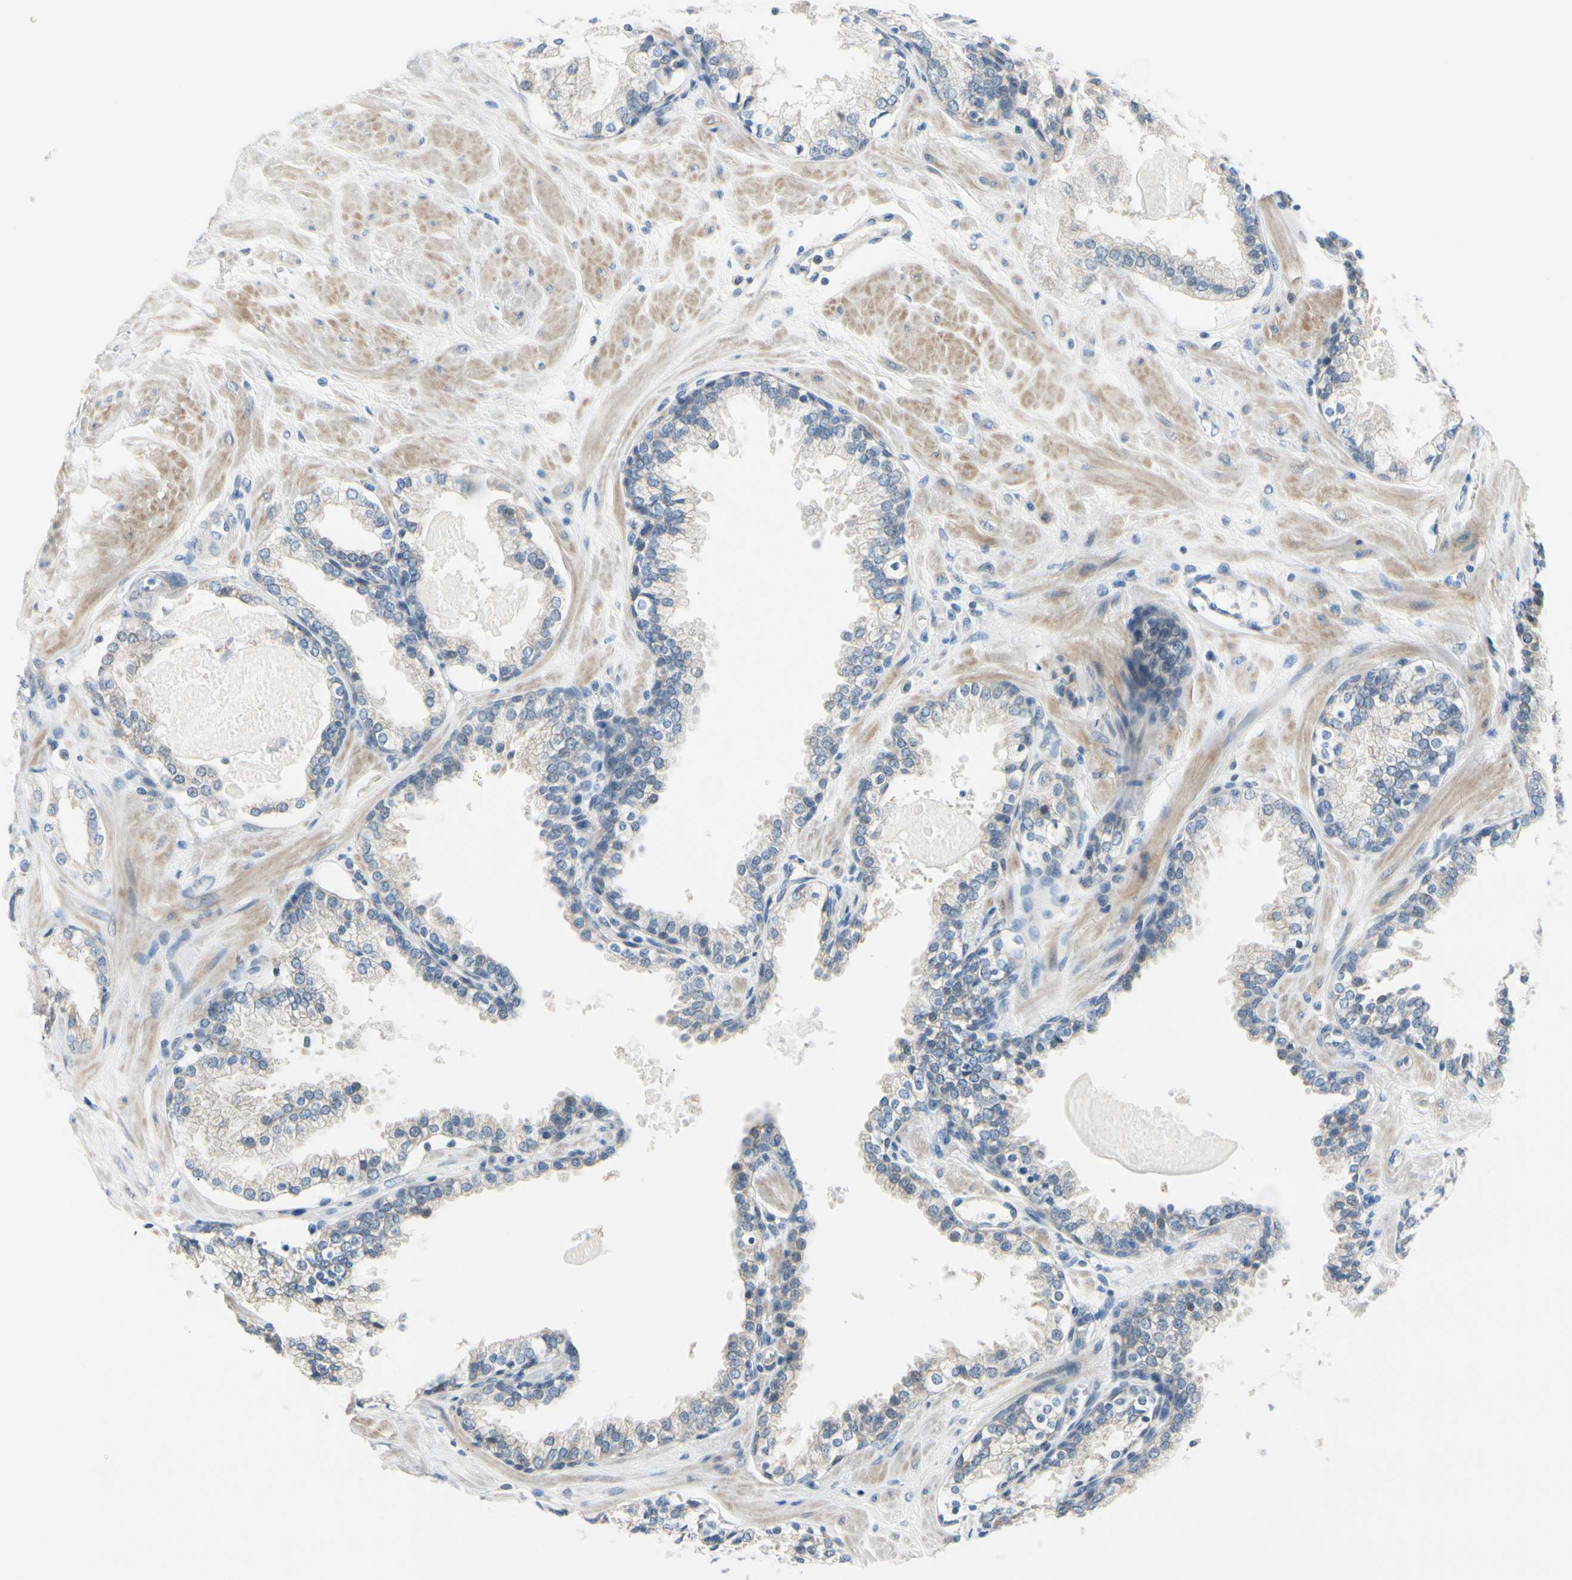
{"staining": {"intensity": "weak", "quantity": "25%-75%", "location": "cytoplasmic/membranous"}, "tissue": "prostate", "cell_type": "Glandular cells", "image_type": "normal", "snomed": [{"axis": "morphology", "description": "Normal tissue, NOS"}, {"axis": "topography", "description": "Prostate"}], "caption": "Immunohistochemical staining of benign human prostate exhibits 25%-75% levels of weak cytoplasmic/membranous protein staining in about 25%-75% of glandular cells.", "gene": "FCER2", "patient": {"sex": "male", "age": 51}}